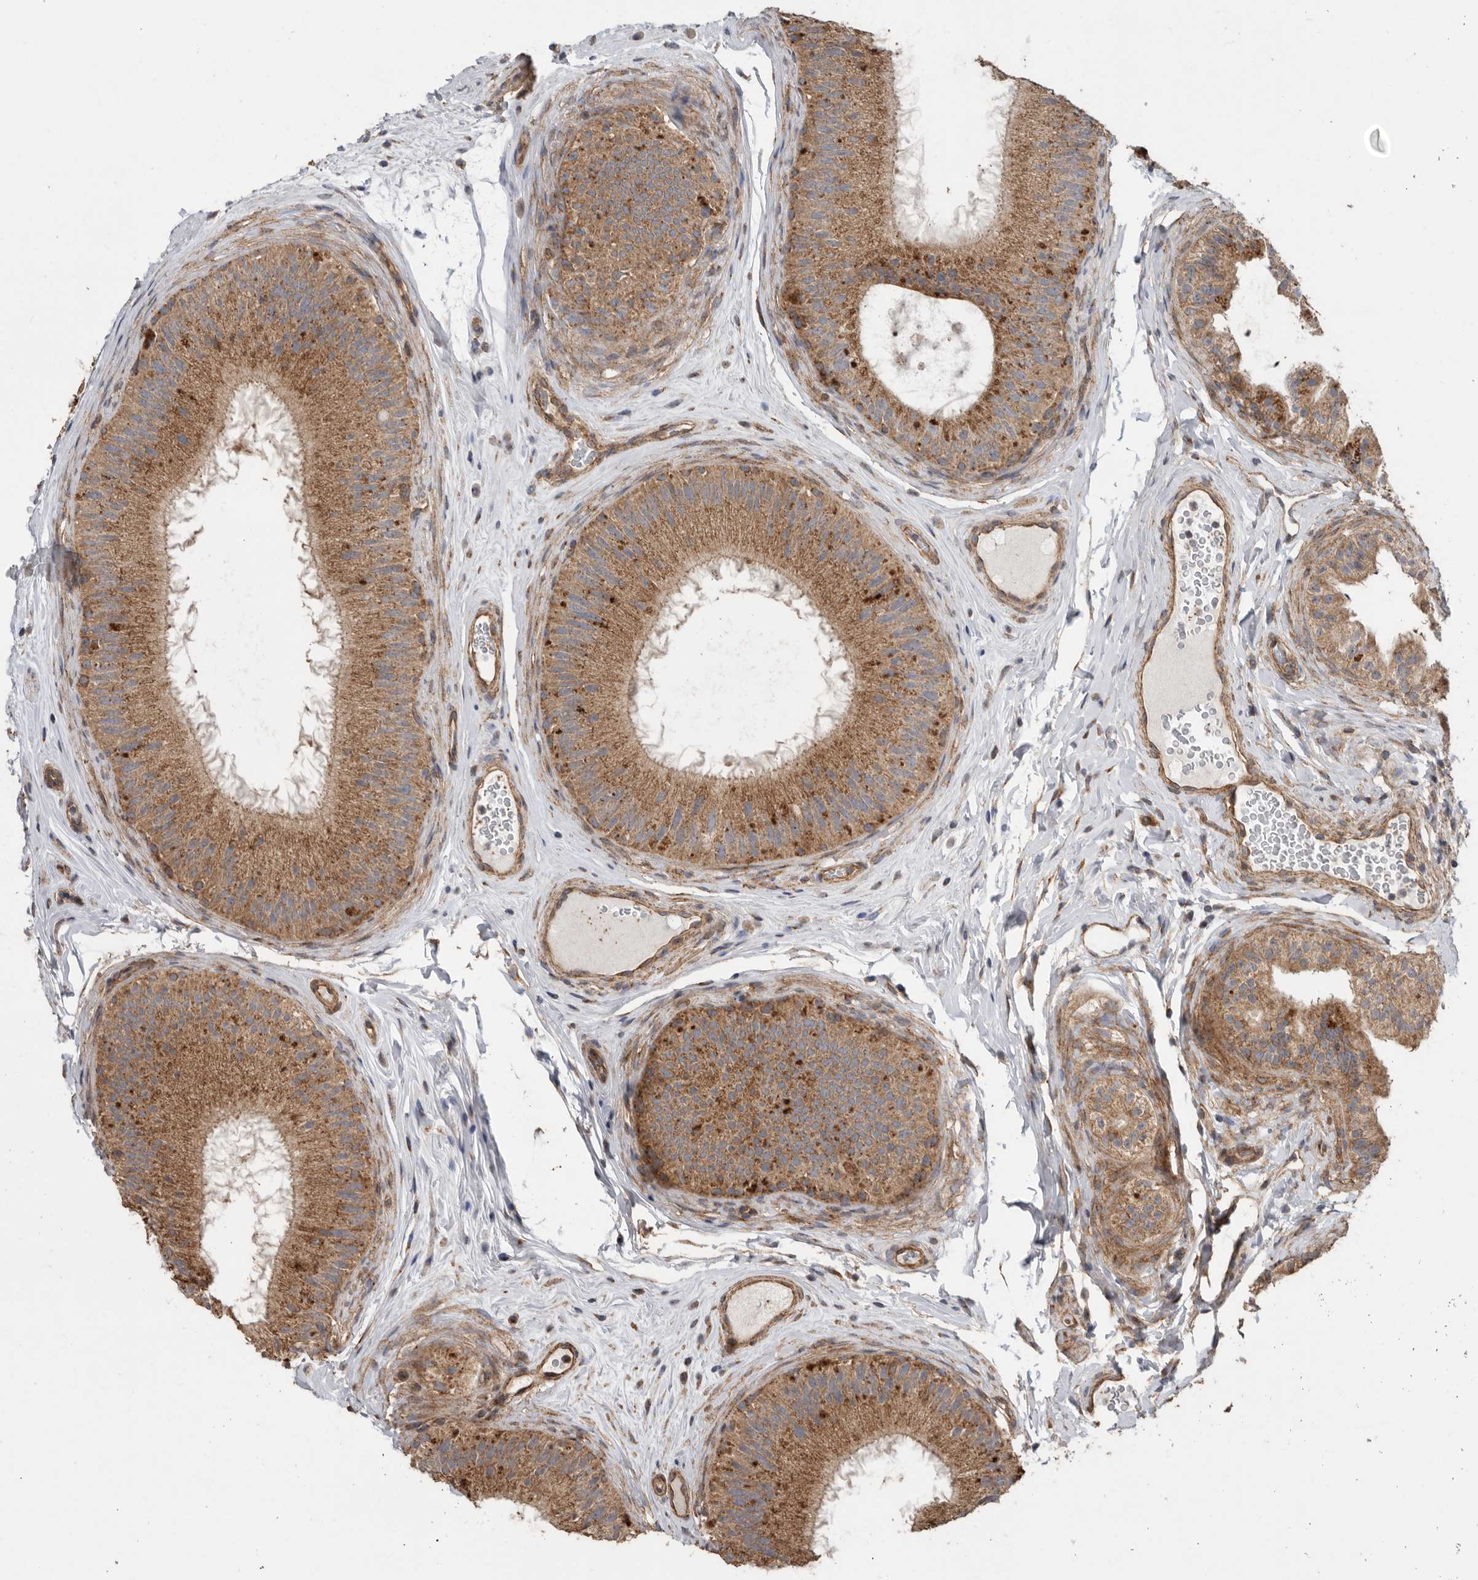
{"staining": {"intensity": "strong", "quantity": ">75%", "location": "cytoplasmic/membranous"}, "tissue": "epididymis", "cell_type": "Glandular cells", "image_type": "normal", "snomed": [{"axis": "morphology", "description": "Normal tissue, NOS"}, {"axis": "topography", "description": "Epididymis"}], "caption": "Human epididymis stained for a protein (brown) reveals strong cytoplasmic/membranous positive staining in about >75% of glandular cells.", "gene": "PODXL2", "patient": {"sex": "male", "age": 45}}